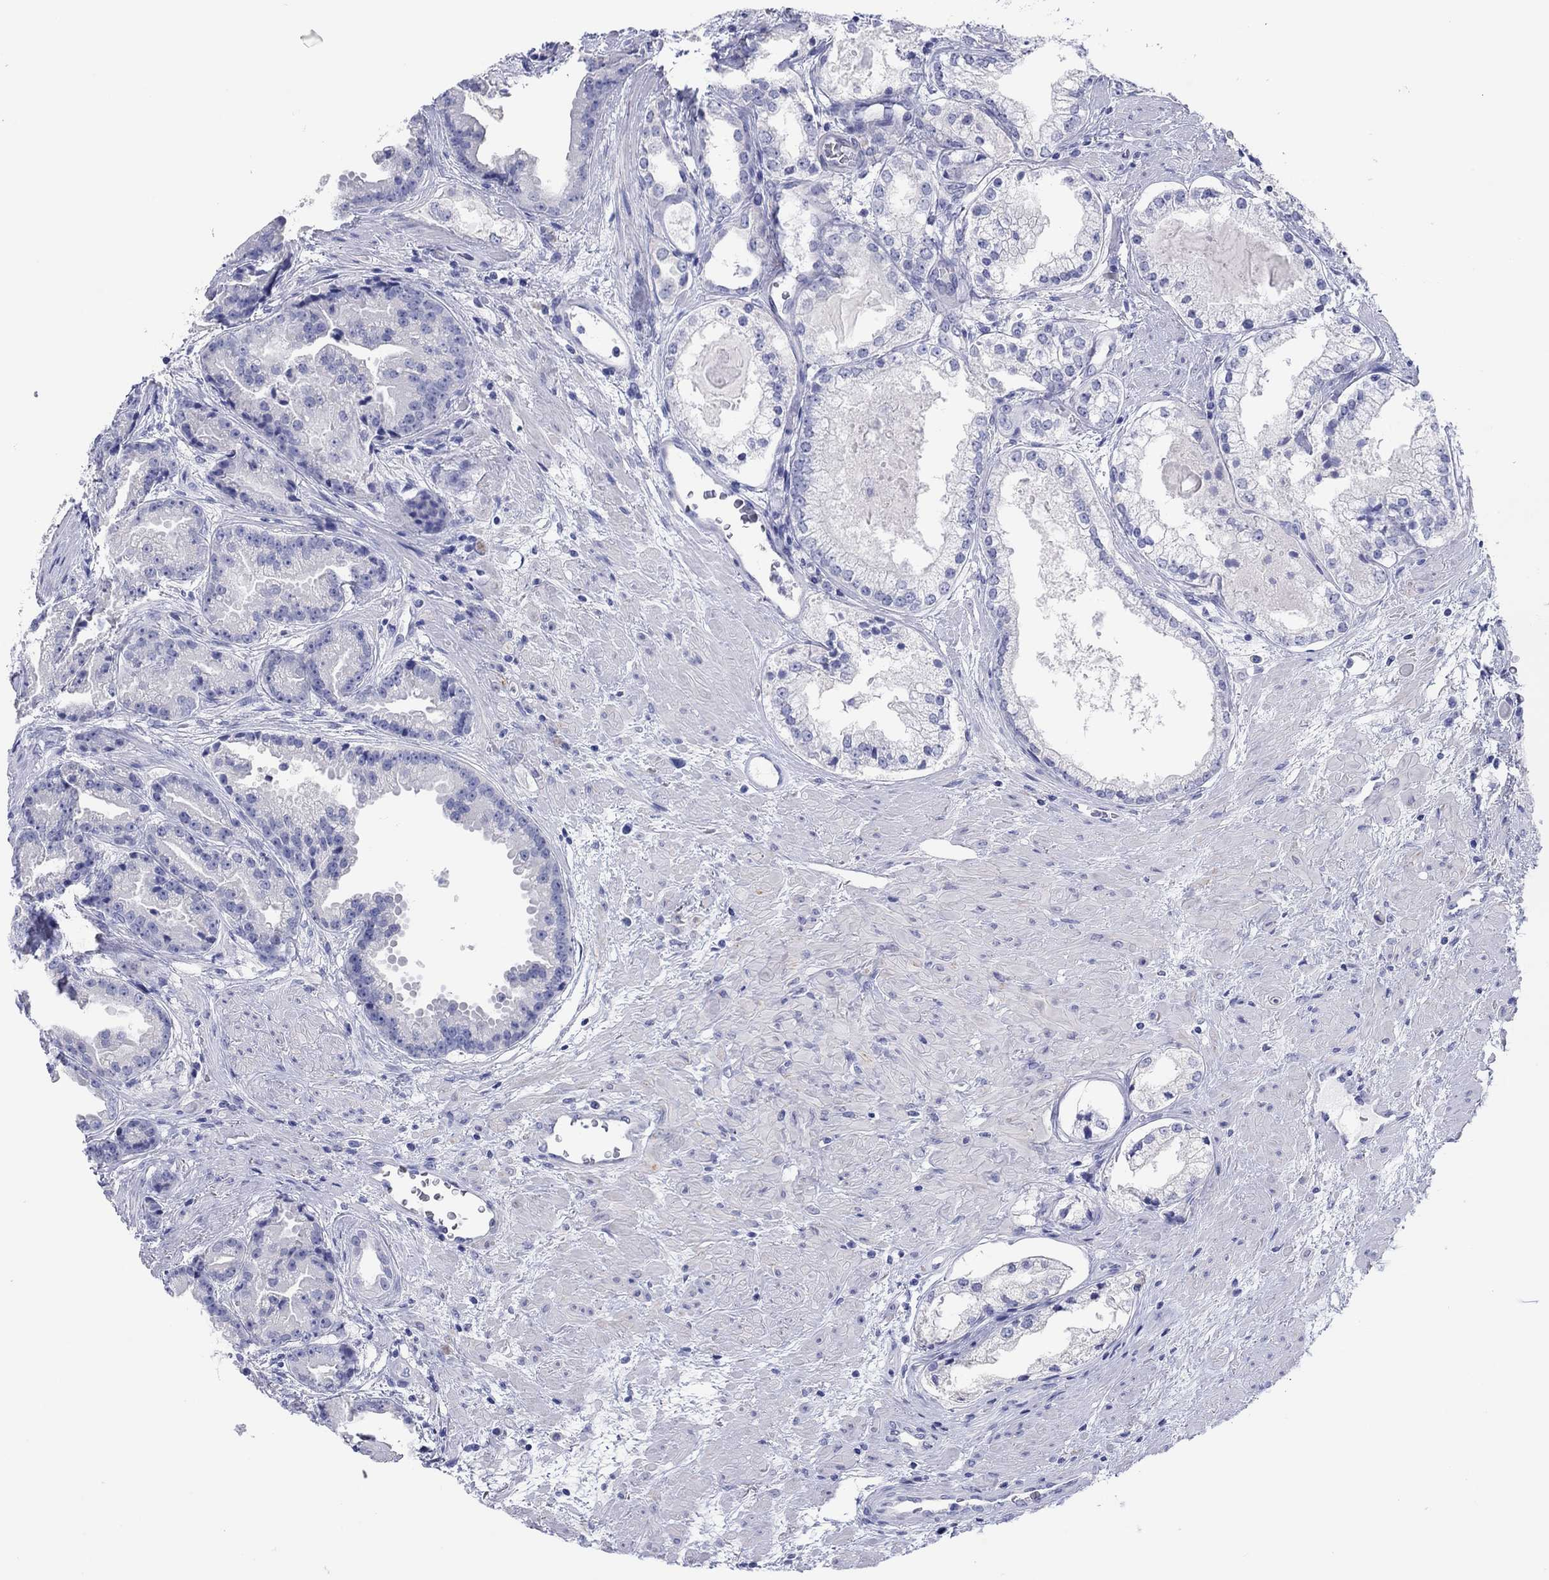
{"staining": {"intensity": "negative", "quantity": "none", "location": "none"}, "tissue": "prostate cancer", "cell_type": "Tumor cells", "image_type": "cancer", "snomed": [{"axis": "morphology", "description": "Adenocarcinoma, NOS"}, {"axis": "morphology", "description": "Adenocarcinoma, High grade"}, {"axis": "topography", "description": "Prostate"}], "caption": "A micrograph of adenocarcinoma (prostate) stained for a protein reveals no brown staining in tumor cells.", "gene": "ERICH3", "patient": {"sex": "male", "age": 64}}